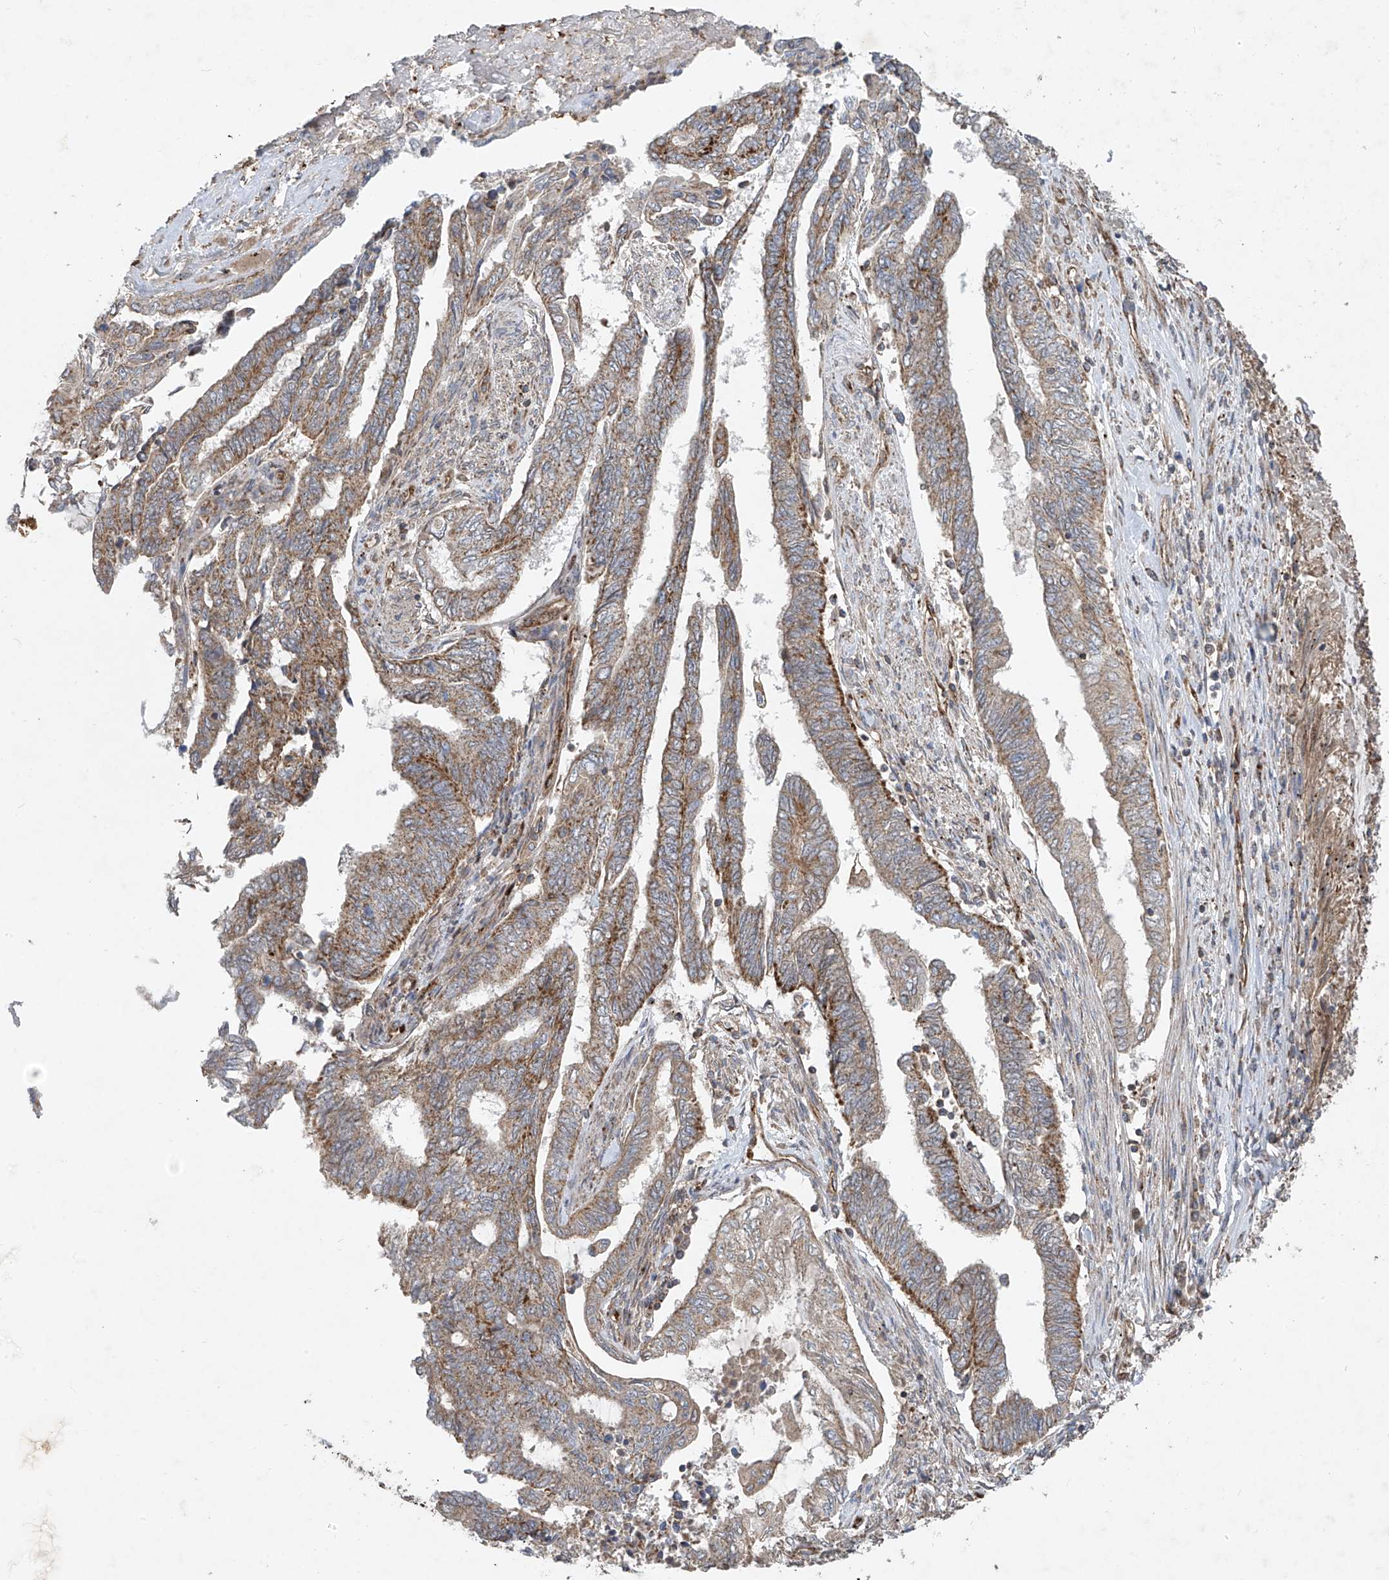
{"staining": {"intensity": "moderate", "quantity": ">75%", "location": "cytoplasmic/membranous"}, "tissue": "endometrial cancer", "cell_type": "Tumor cells", "image_type": "cancer", "snomed": [{"axis": "morphology", "description": "Adenocarcinoma, NOS"}, {"axis": "topography", "description": "Uterus"}, {"axis": "topography", "description": "Endometrium"}], "caption": "Moderate cytoplasmic/membranous staining for a protein is present in approximately >75% of tumor cells of endometrial cancer using immunohistochemistry.", "gene": "UQCC1", "patient": {"sex": "female", "age": 70}}